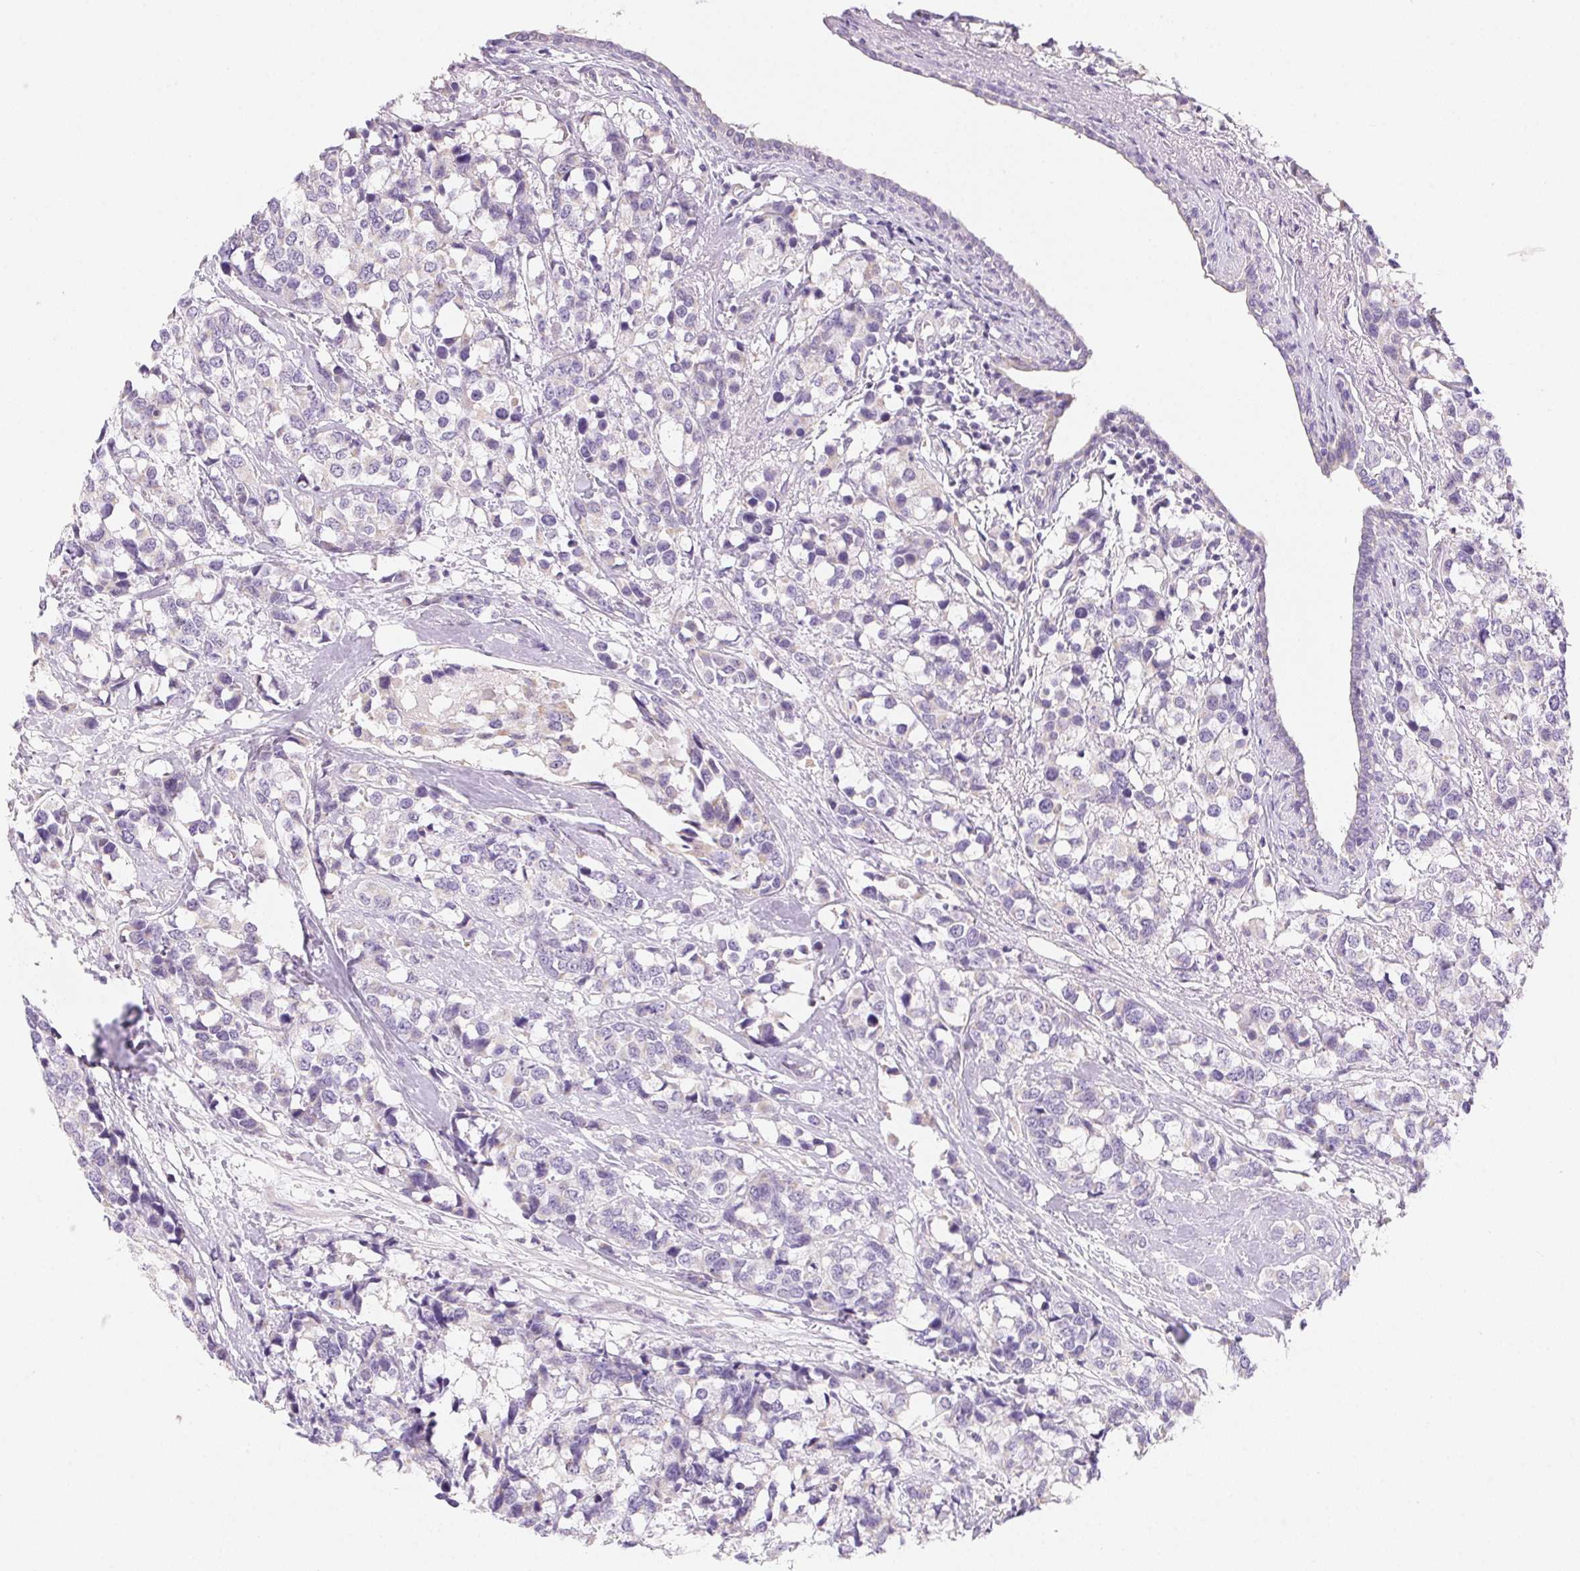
{"staining": {"intensity": "negative", "quantity": "none", "location": "none"}, "tissue": "breast cancer", "cell_type": "Tumor cells", "image_type": "cancer", "snomed": [{"axis": "morphology", "description": "Lobular carcinoma"}, {"axis": "topography", "description": "Breast"}], "caption": "A photomicrograph of human breast cancer is negative for staining in tumor cells.", "gene": "DPPA5", "patient": {"sex": "female", "age": 59}}